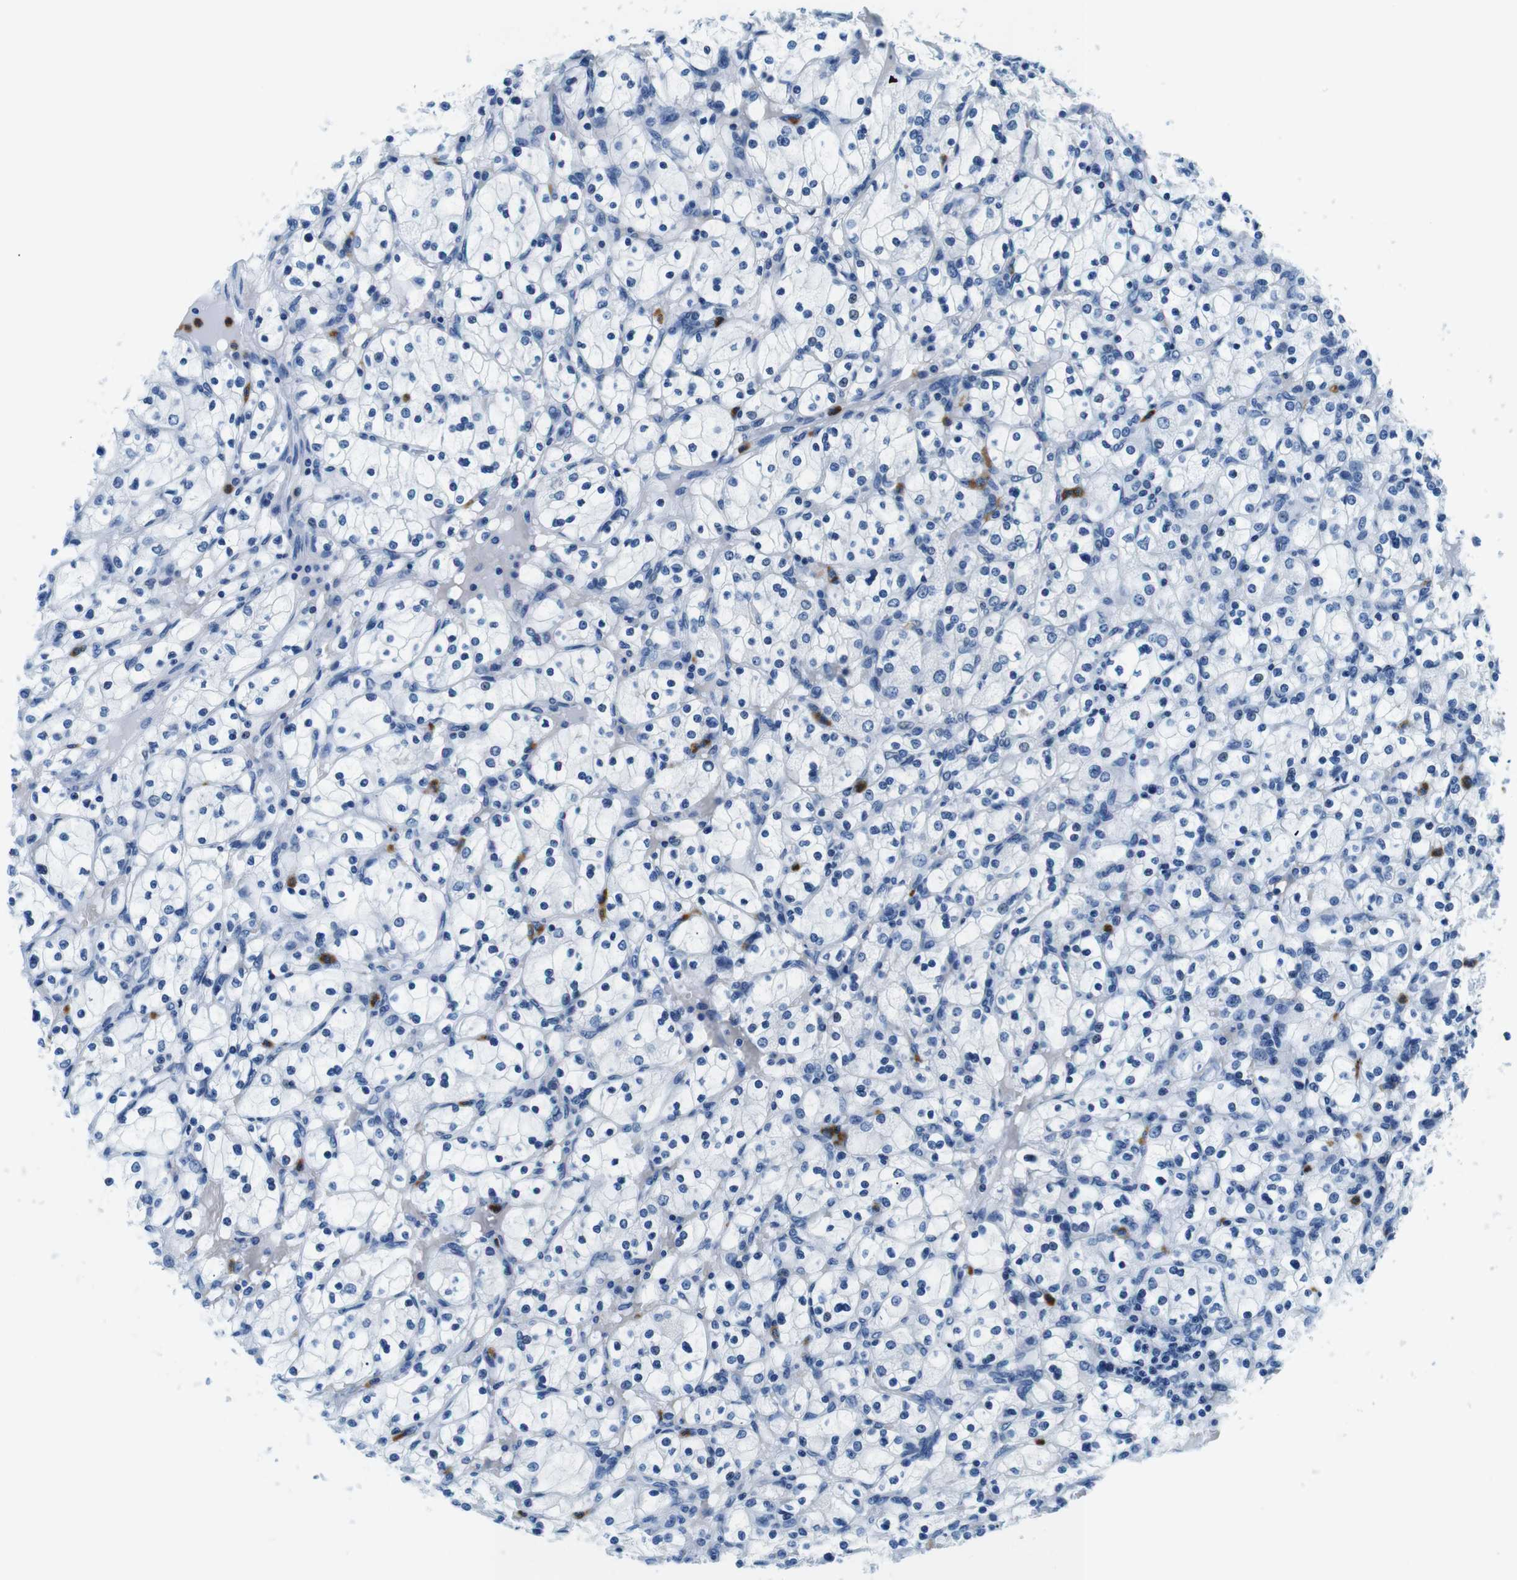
{"staining": {"intensity": "negative", "quantity": "none", "location": "none"}, "tissue": "renal cancer", "cell_type": "Tumor cells", "image_type": "cancer", "snomed": [{"axis": "morphology", "description": "Adenocarcinoma, NOS"}, {"axis": "topography", "description": "Kidney"}], "caption": "Immunohistochemical staining of human renal cancer (adenocarcinoma) displays no significant expression in tumor cells.", "gene": "MCEMP1", "patient": {"sex": "female", "age": 83}}